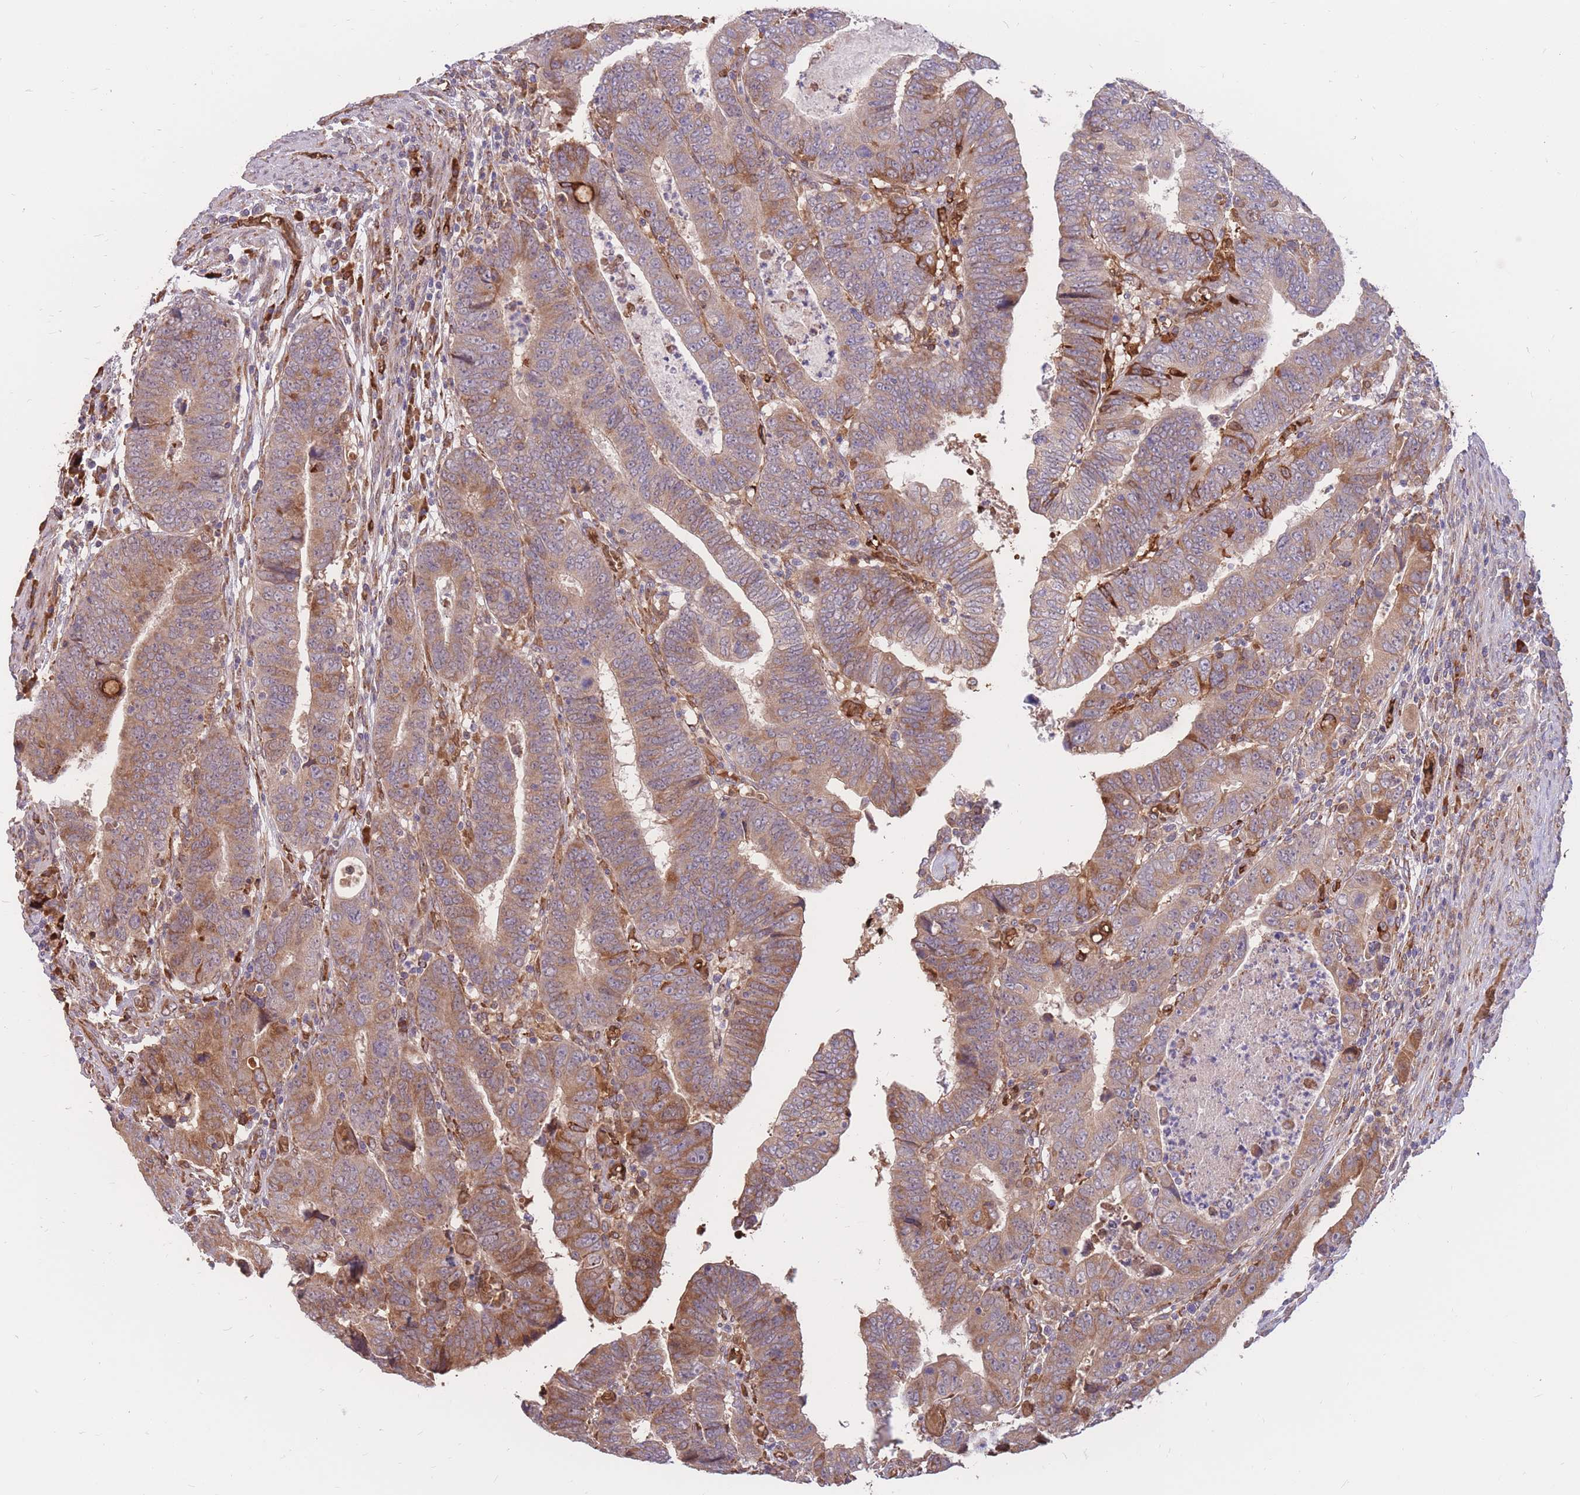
{"staining": {"intensity": "moderate", "quantity": ">75%", "location": "cytoplasmic/membranous"}, "tissue": "colorectal cancer", "cell_type": "Tumor cells", "image_type": "cancer", "snomed": [{"axis": "morphology", "description": "Normal tissue, NOS"}, {"axis": "morphology", "description": "Adenocarcinoma, NOS"}, {"axis": "topography", "description": "Rectum"}], "caption": "This histopathology image demonstrates IHC staining of human colorectal cancer (adenocarcinoma), with medium moderate cytoplasmic/membranous expression in about >75% of tumor cells.", "gene": "ATP10D", "patient": {"sex": "female", "age": 65}}